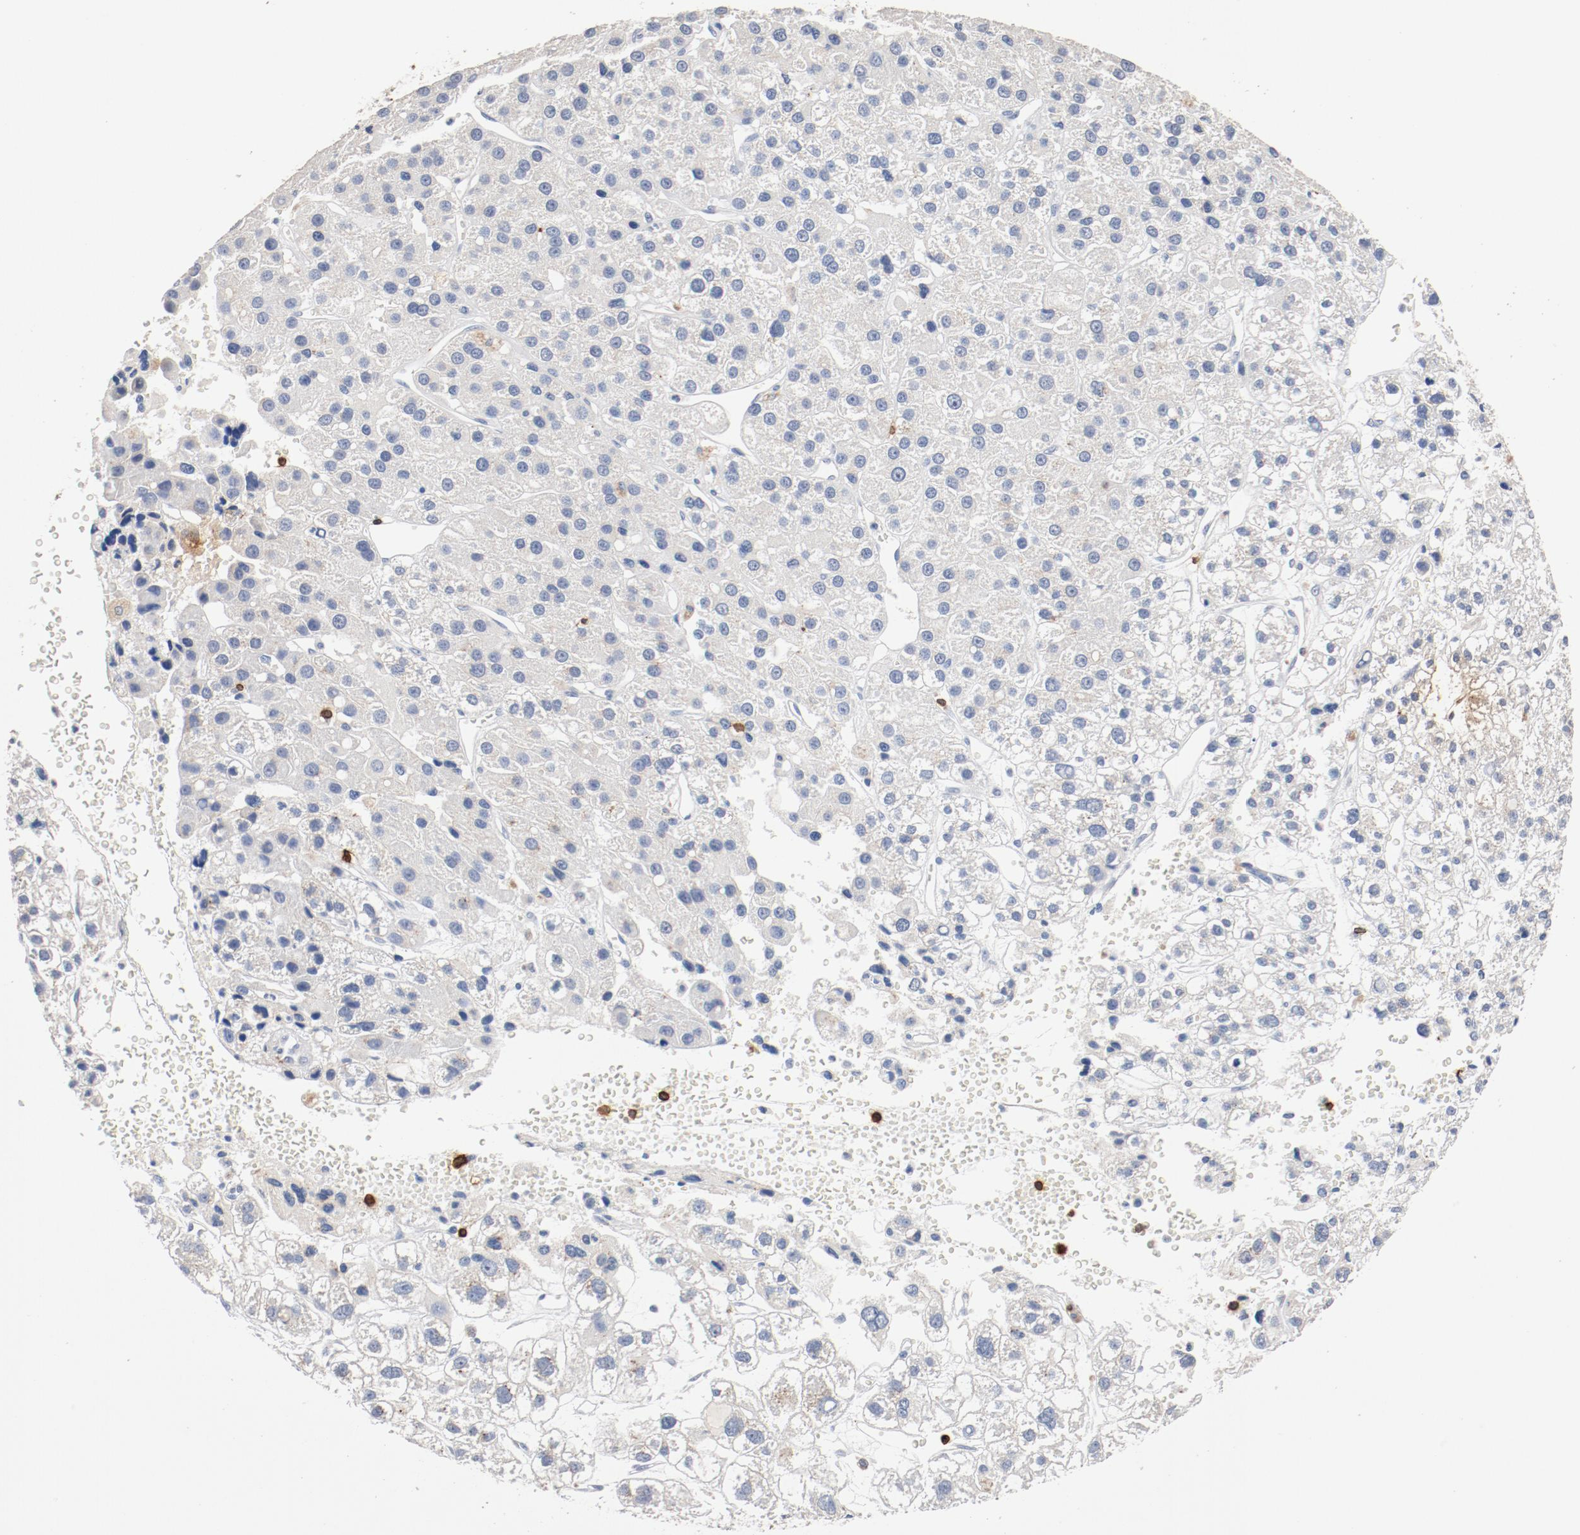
{"staining": {"intensity": "negative", "quantity": "none", "location": "none"}, "tissue": "liver cancer", "cell_type": "Tumor cells", "image_type": "cancer", "snomed": [{"axis": "morphology", "description": "Carcinoma, Hepatocellular, NOS"}, {"axis": "topography", "description": "Liver"}], "caption": "There is no significant staining in tumor cells of liver hepatocellular carcinoma.", "gene": "CD247", "patient": {"sex": "female", "age": 85}}